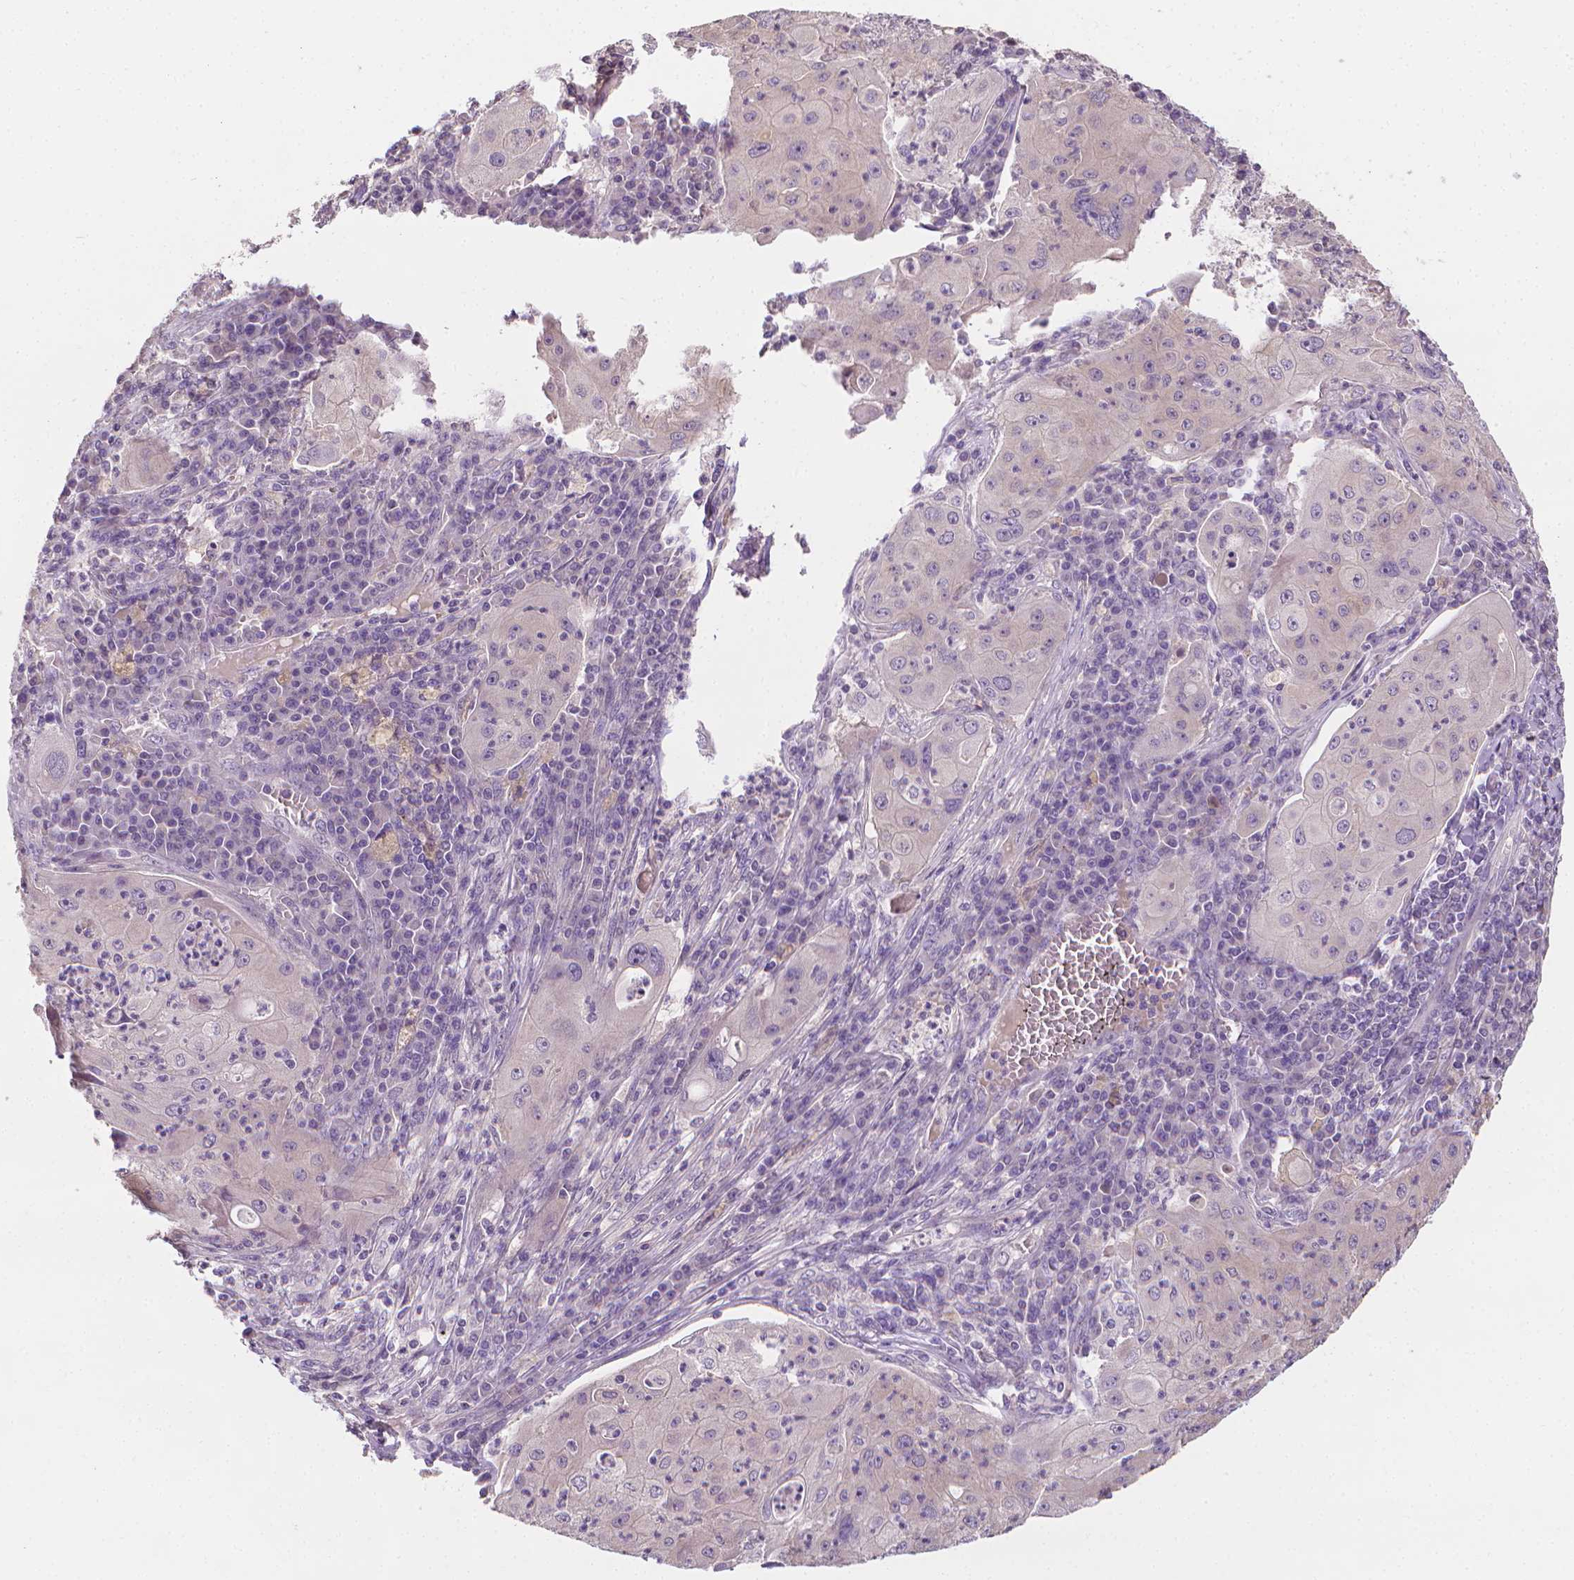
{"staining": {"intensity": "negative", "quantity": "none", "location": "none"}, "tissue": "lung cancer", "cell_type": "Tumor cells", "image_type": "cancer", "snomed": [{"axis": "morphology", "description": "Squamous cell carcinoma, NOS"}, {"axis": "topography", "description": "Lung"}], "caption": "DAB immunohistochemical staining of human squamous cell carcinoma (lung) demonstrates no significant positivity in tumor cells. (Brightfield microscopy of DAB (3,3'-diaminobenzidine) immunohistochemistry at high magnification).", "gene": "FASN", "patient": {"sex": "female", "age": 59}}